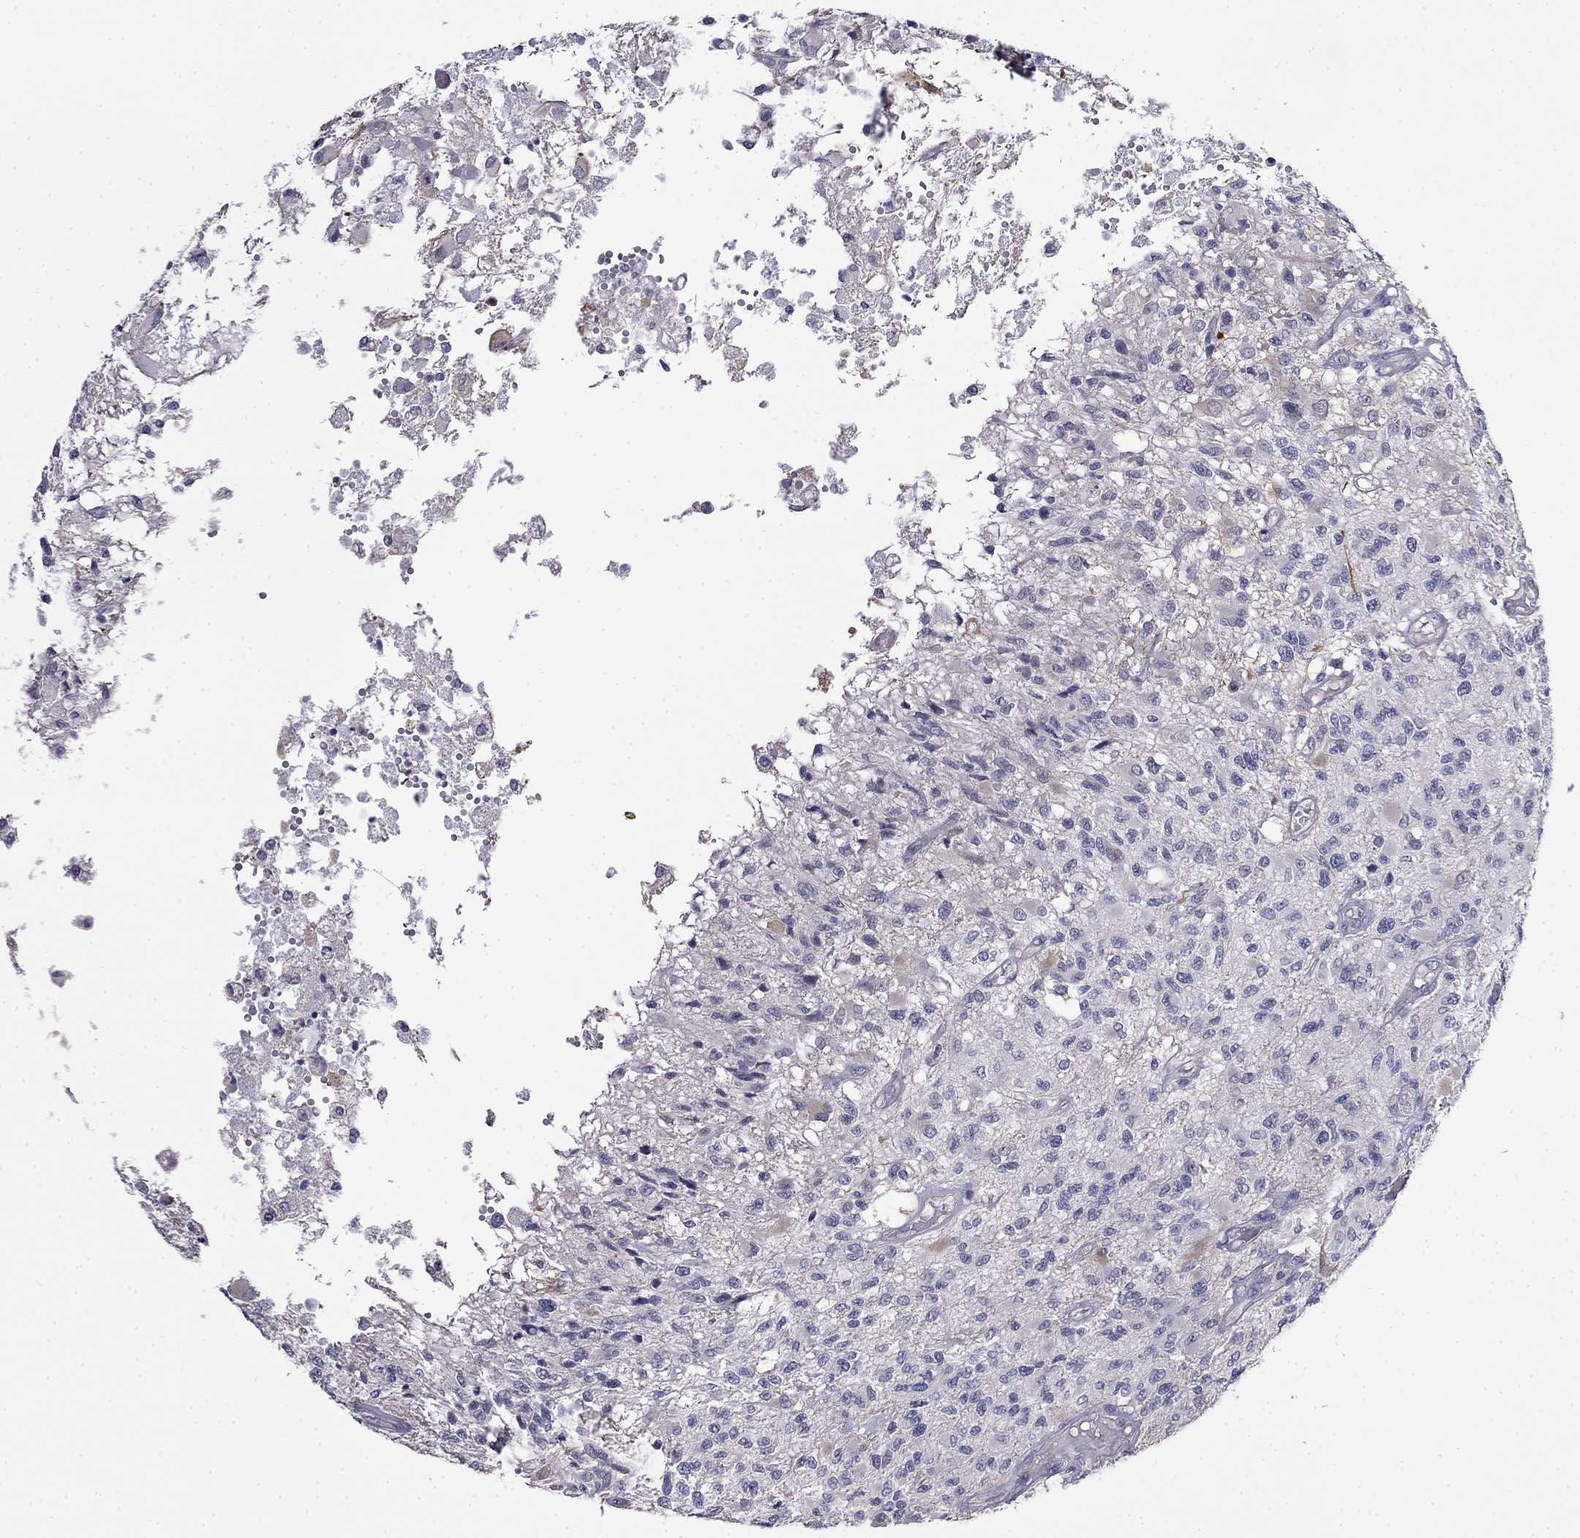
{"staining": {"intensity": "negative", "quantity": "none", "location": "none"}, "tissue": "glioma", "cell_type": "Tumor cells", "image_type": "cancer", "snomed": [{"axis": "morphology", "description": "Glioma, malignant, High grade"}, {"axis": "topography", "description": "Brain"}], "caption": "Tumor cells are negative for brown protein staining in glioma. (Stains: DAB (3,3'-diaminobenzidine) immunohistochemistry with hematoxylin counter stain, Microscopy: brightfield microscopy at high magnification).", "gene": "GUCA1B", "patient": {"sex": "female", "age": 63}}